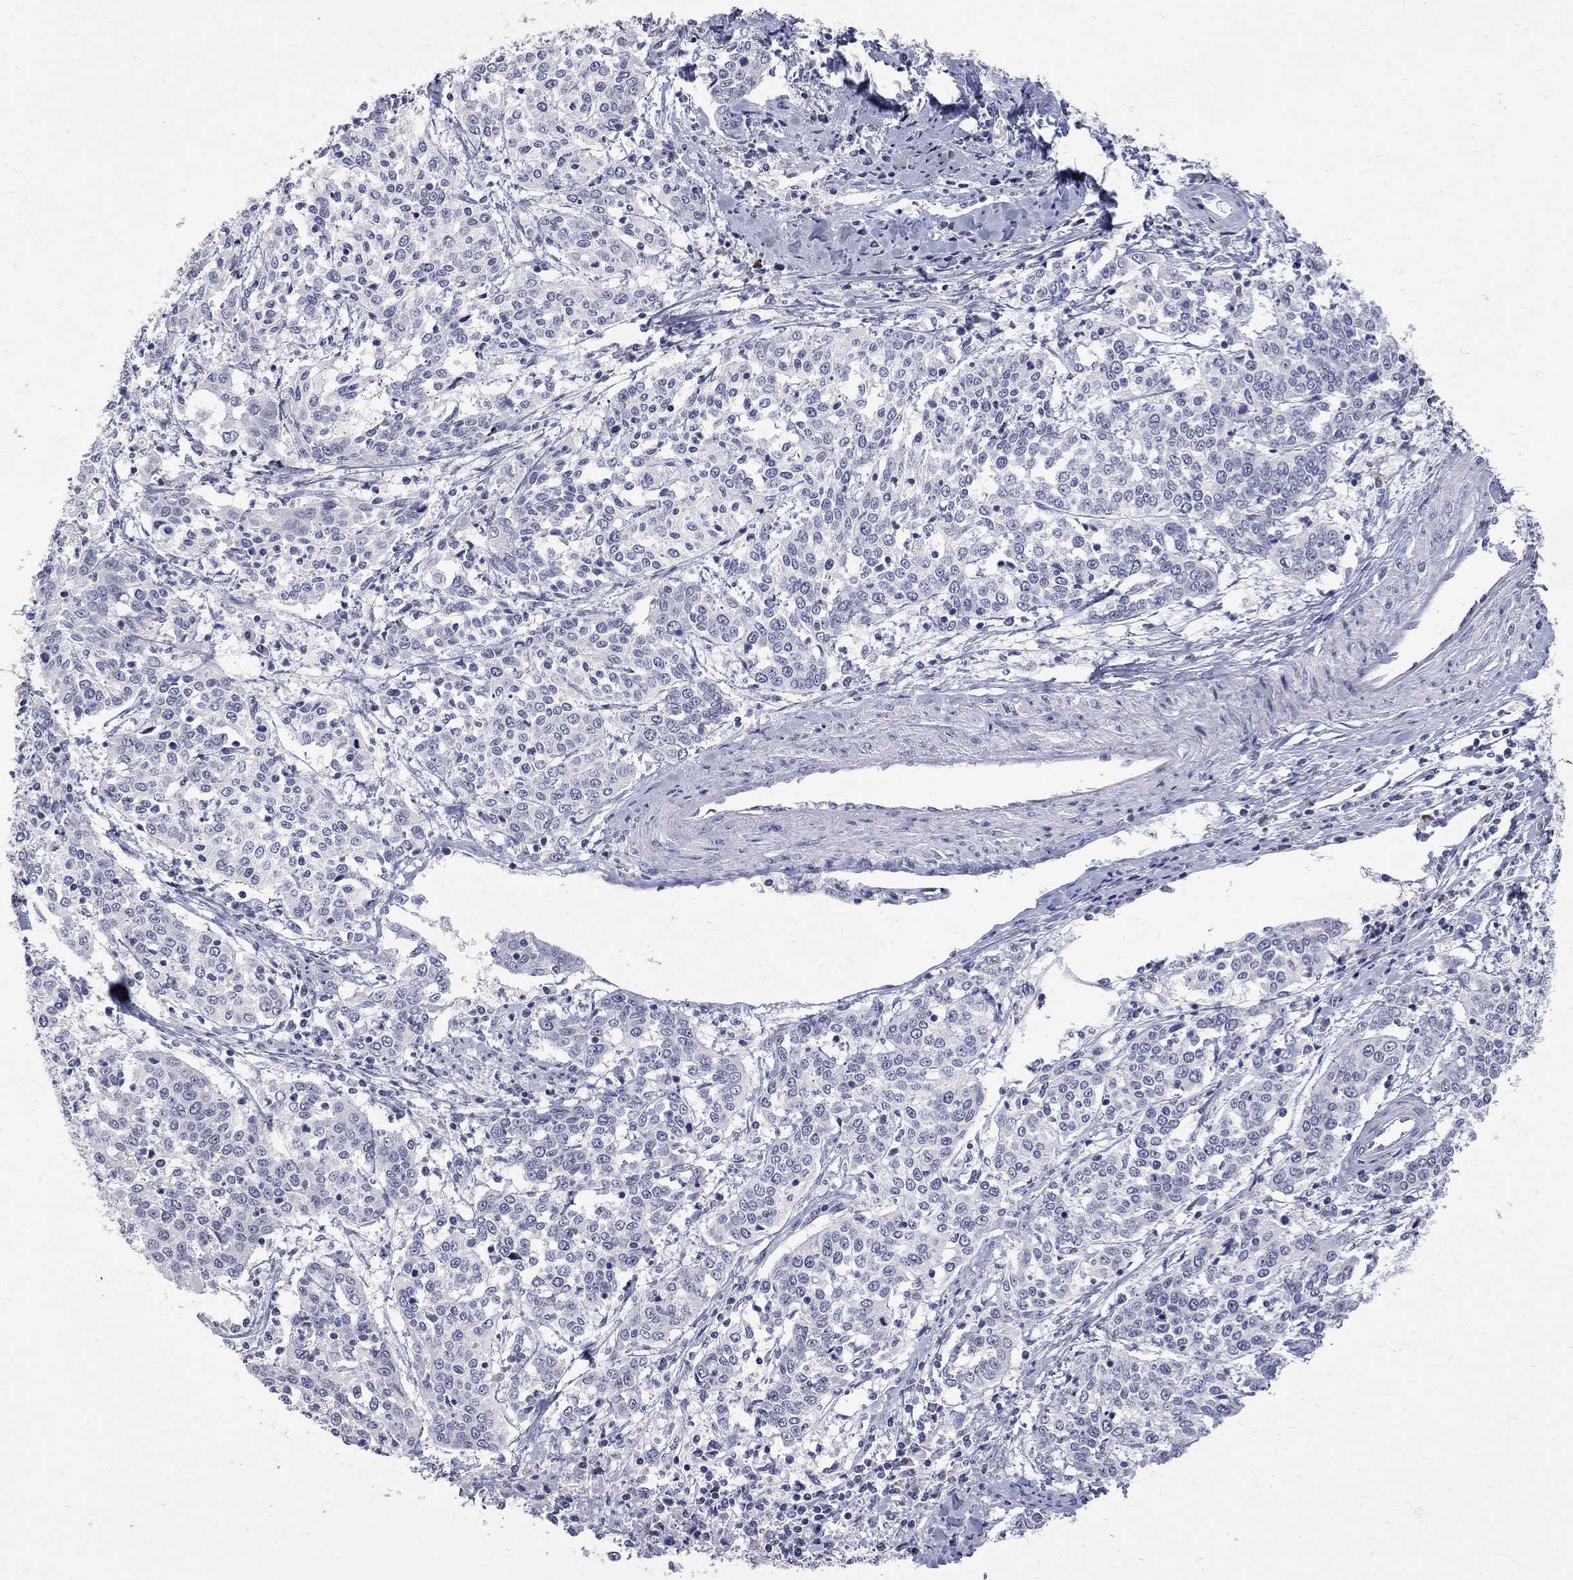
{"staining": {"intensity": "negative", "quantity": "none", "location": "none"}, "tissue": "cervical cancer", "cell_type": "Tumor cells", "image_type": "cancer", "snomed": [{"axis": "morphology", "description": "Squamous cell carcinoma, NOS"}, {"axis": "topography", "description": "Cervix"}], "caption": "Tumor cells show no significant staining in cervical cancer.", "gene": "CTNND2", "patient": {"sex": "female", "age": 41}}